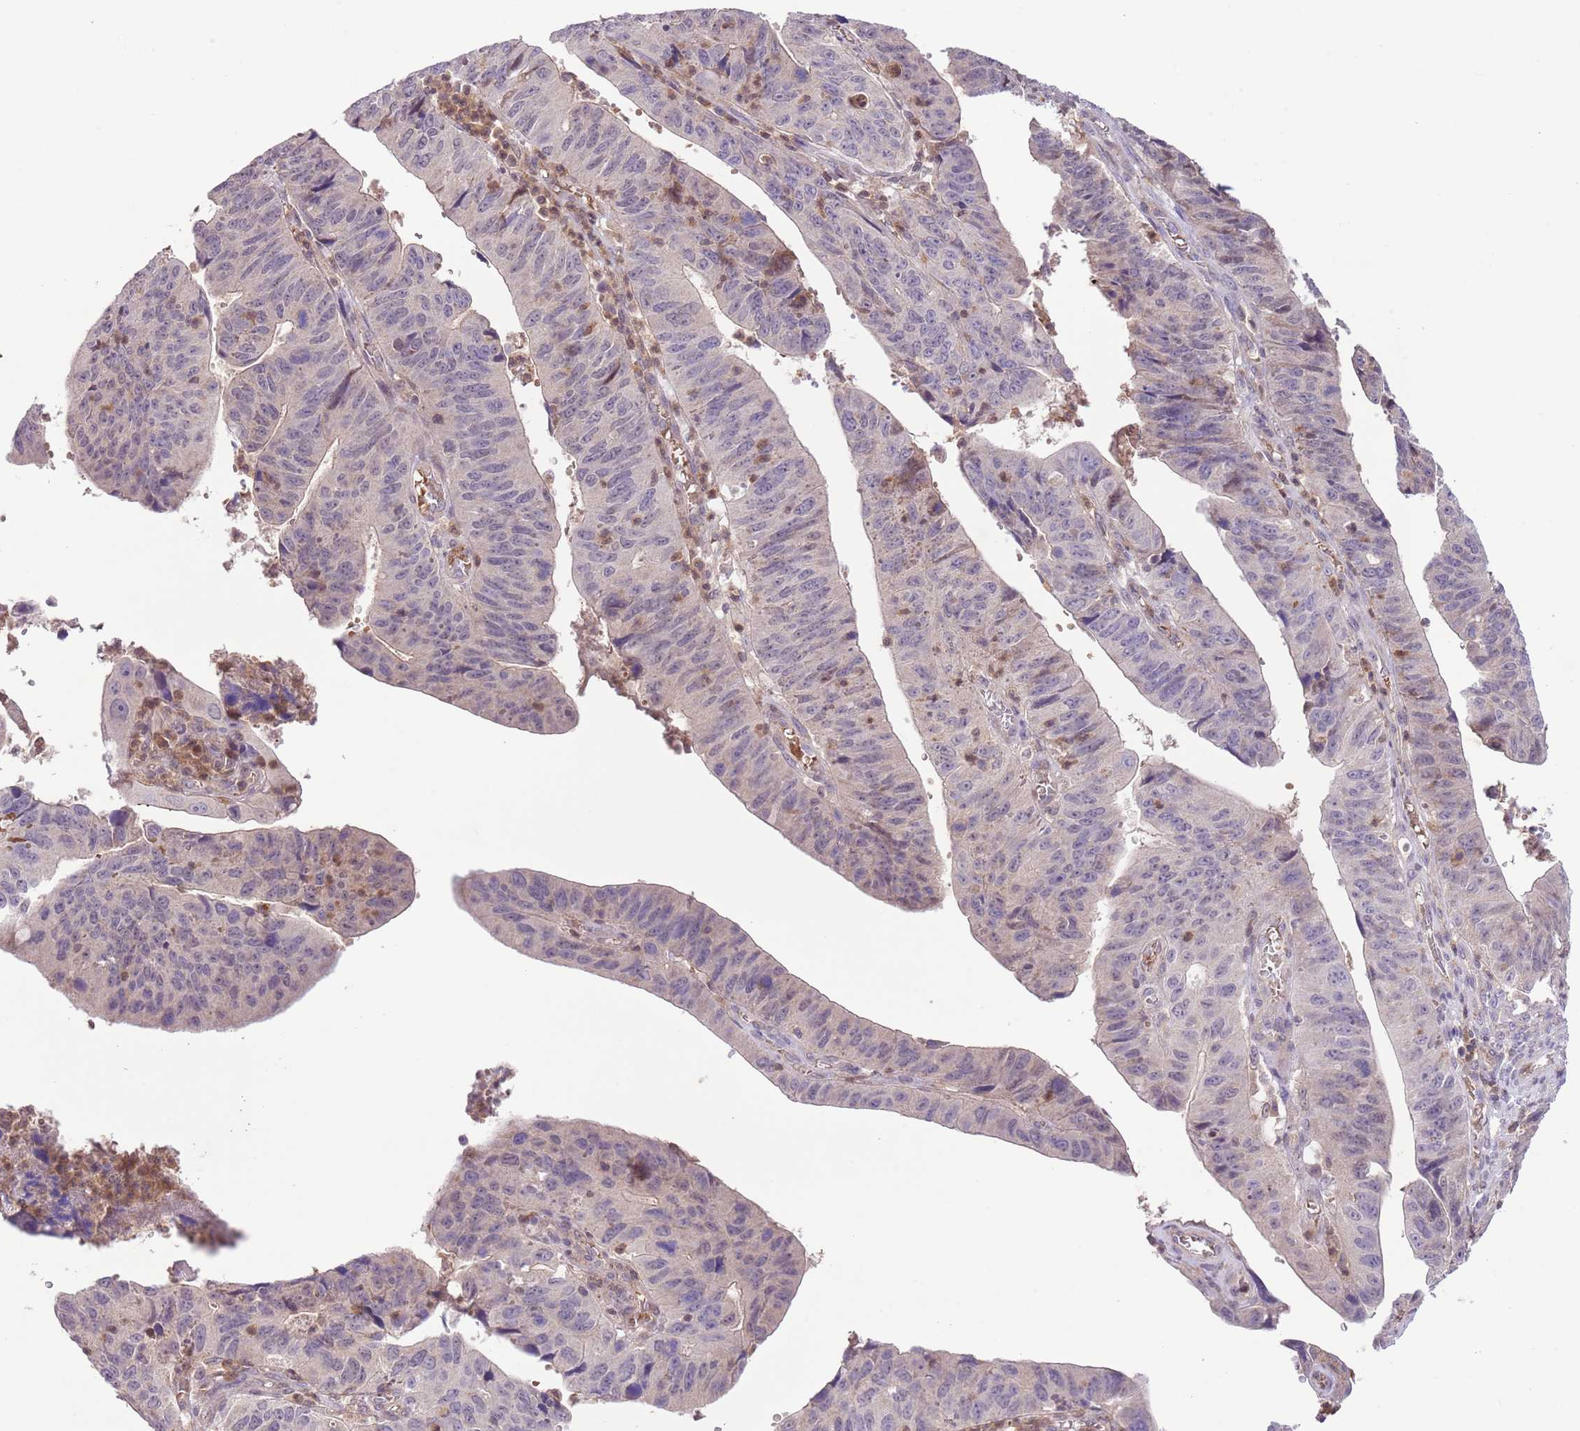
{"staining": {"intensity": "negative", "quantity": "none", "location": "none"}, "tissue": "stomach cancer", "cell_type": "Tumor cells", "image_type": "cancer", "snomed": [{"axis": "morphology", "description": "Adenocarcinoma, NOS"}, {"axis": "topography", "description": "Stomach"}], "caption": "Tumor cells are negative for brown protein staining in stomach adenocarcinoma.", "gene": "HDHD2", "patient": {"sex": "male", "age": 59}}